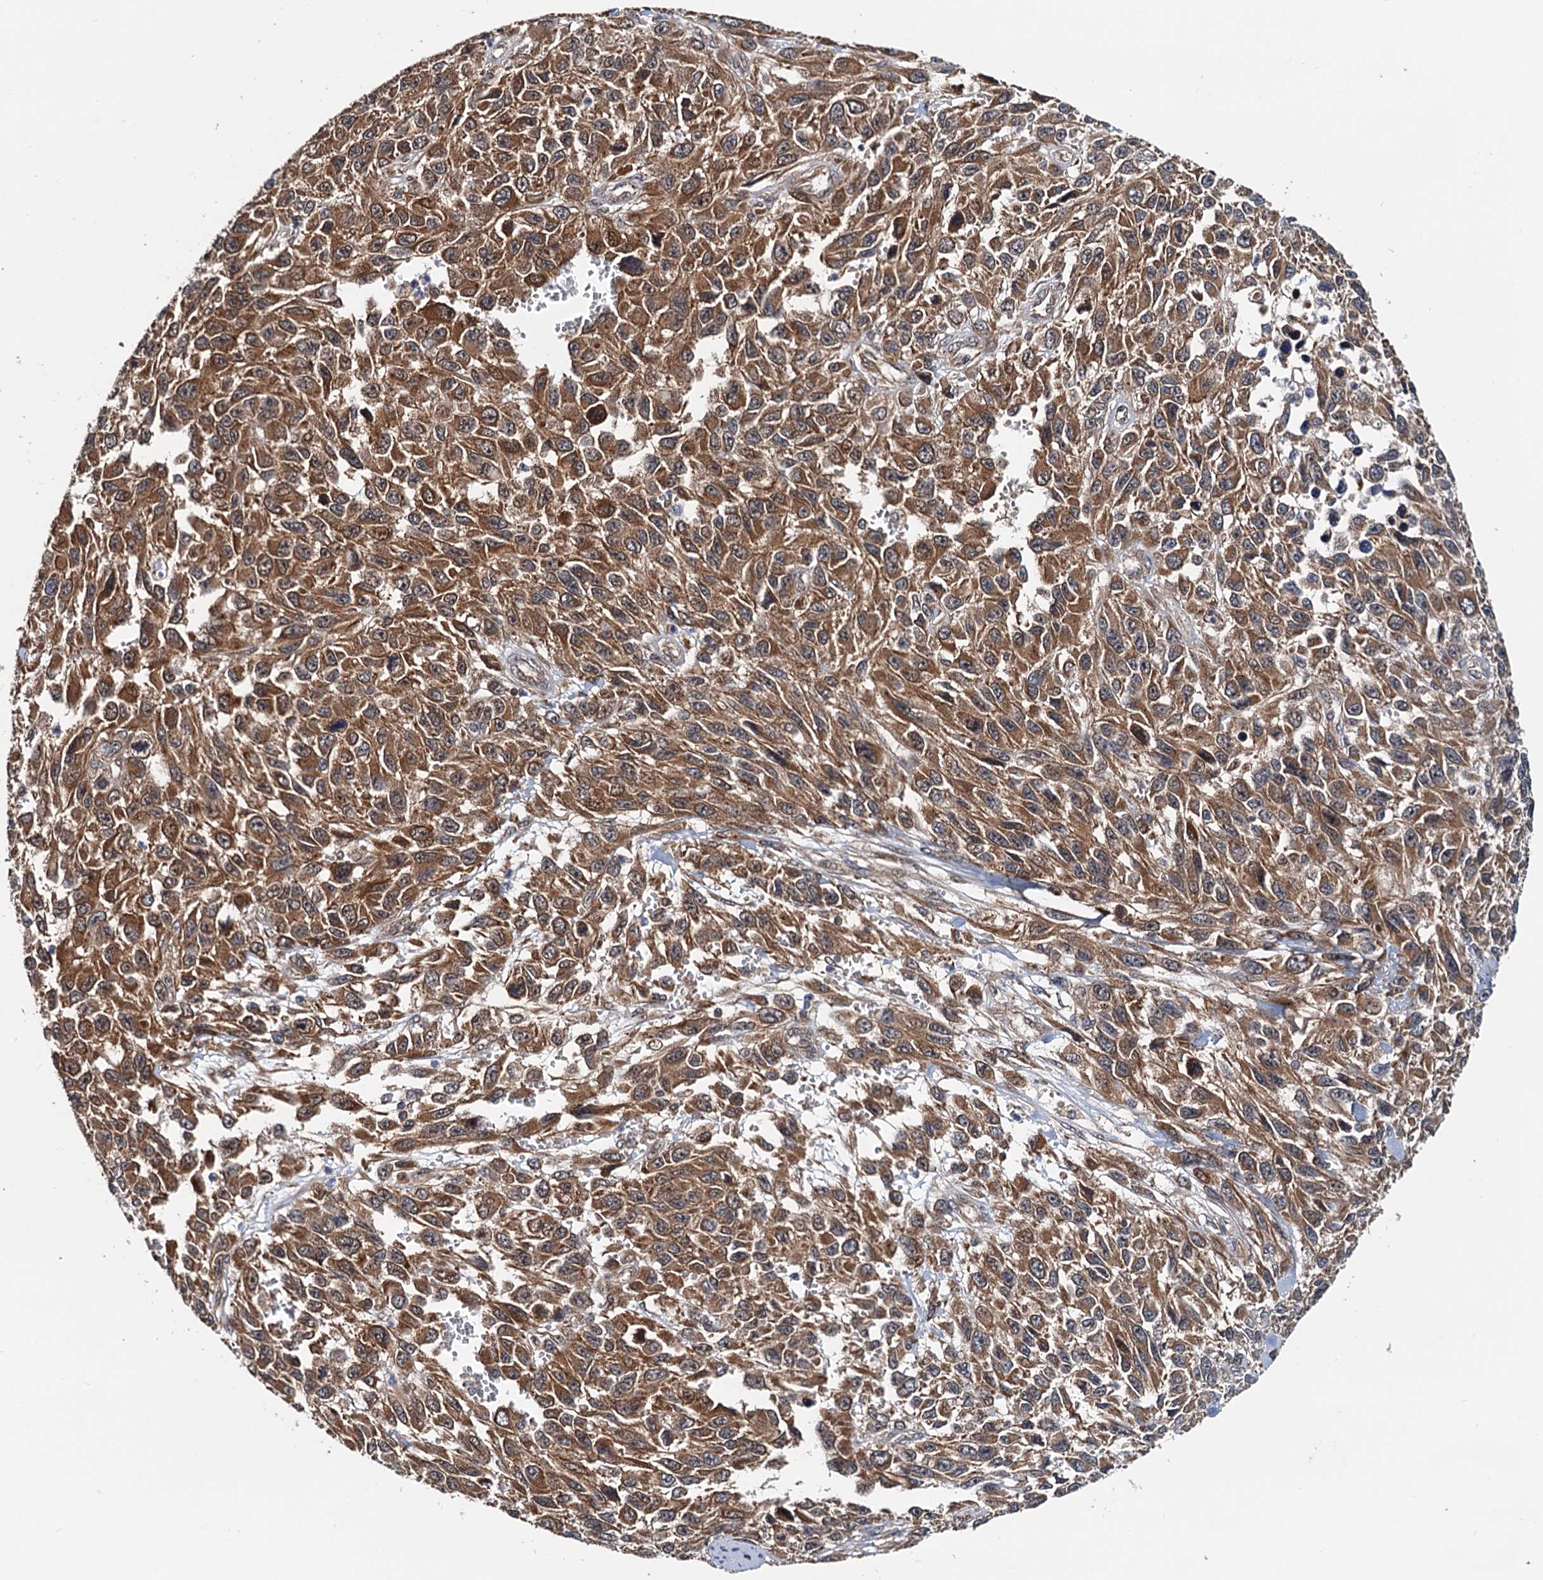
{"staining": {"intensity": "moderate", "quantity": ">75%", "location": "cytoplasmic/membranous,nuclear"}, "tissue": "melanoma", "cell_type": "Tumor cells", "image_type": "cancer", "snomed": [{"axis": "morphology", "description": "Normal tissue, NOS"}, {"axis": "morphology", "description": "Malignant melanoma, NOS"}, {"axis": "topography", "description": "Skin"}], "caption": "Immunohistochemical staining of malignant melanoma exhibits moderate cytoplasmic/membranous and nuclear protein expression in approximately >75% of tumor cells. The staining was performed using DAB, with brown indicating positive protein expression. Nuclei are stained blue with hematoxylin.", "gene": "AAGAB", "patient": {"sex": "female", "age": 96}}